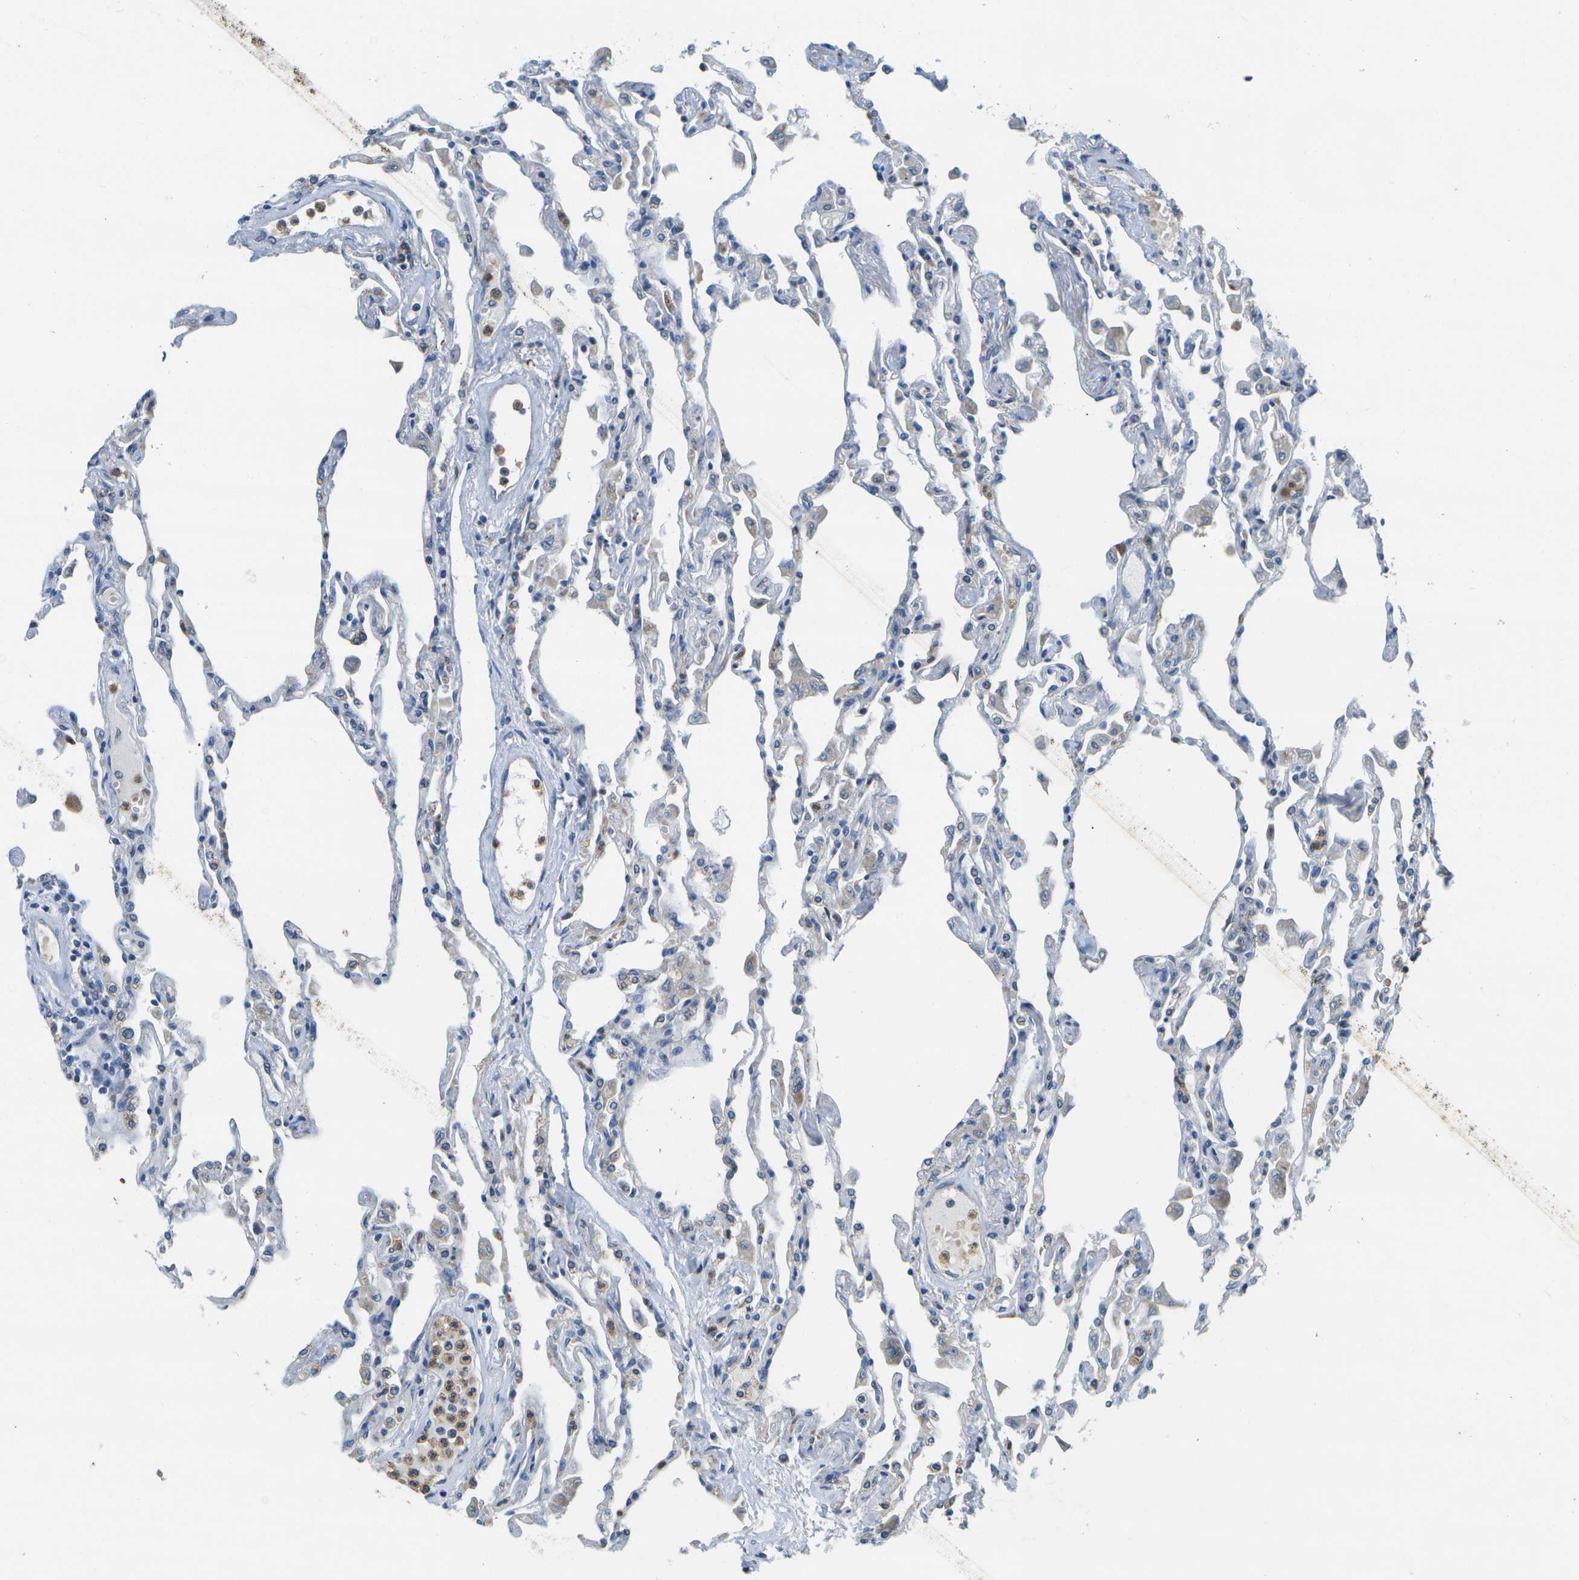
{"staining": {"intensity": "negative", "quantity": "none", "location": "none"}, "tissue": "lung", "cell_type": "Alveolar cells", "image_type": "normal", "snomed": [{"axis": "morphology", "description": "Normal tissue, NOS"}, {"axis": "topography", "description": "Bronchus"}, {"axis": "topography", "description": "Lung"}], "caption": "Alveolar cells show no significant positivity in unremarkable lung.", "gene": "DSE", "patient": {"sex": "female", "age": 49}}